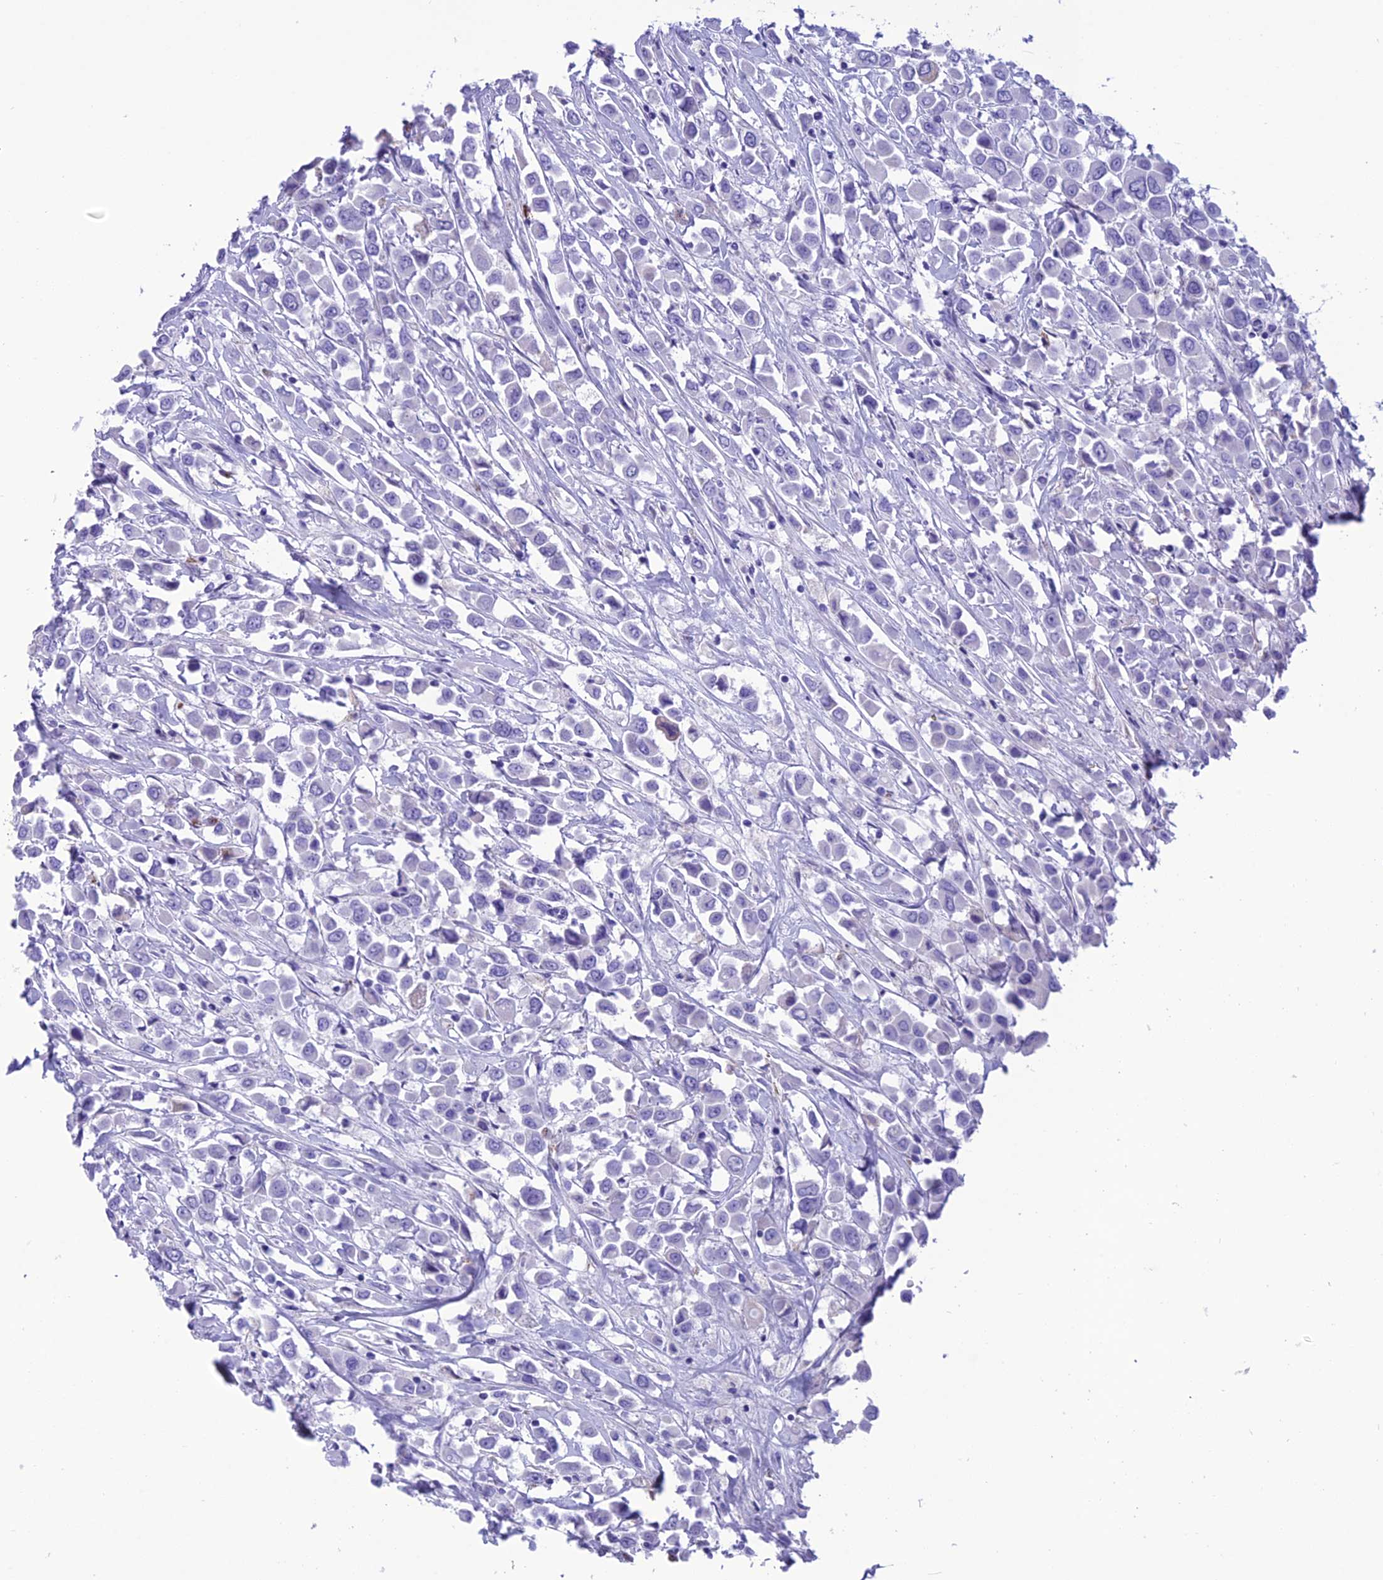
{"staining": {"intensity": "negative", "quantity": "none", "location": "none"}, "tissue": "breast cancer", "cell_type": "Tumor cells", "image_type": "cancer", "snomed": [{"axis": "morphology", "description": "Duct carcinoma"}, {"axis": "topography", "description": "Breast"}], "caption": "Immunohistochemistry photomicrograph of neoplastic tissue: human breast cancer stained with DAB shows no significant protein positivity in tumor cells.", "gene": "TRAM1L1", "patient": {"sex": "female", "age": 61}}